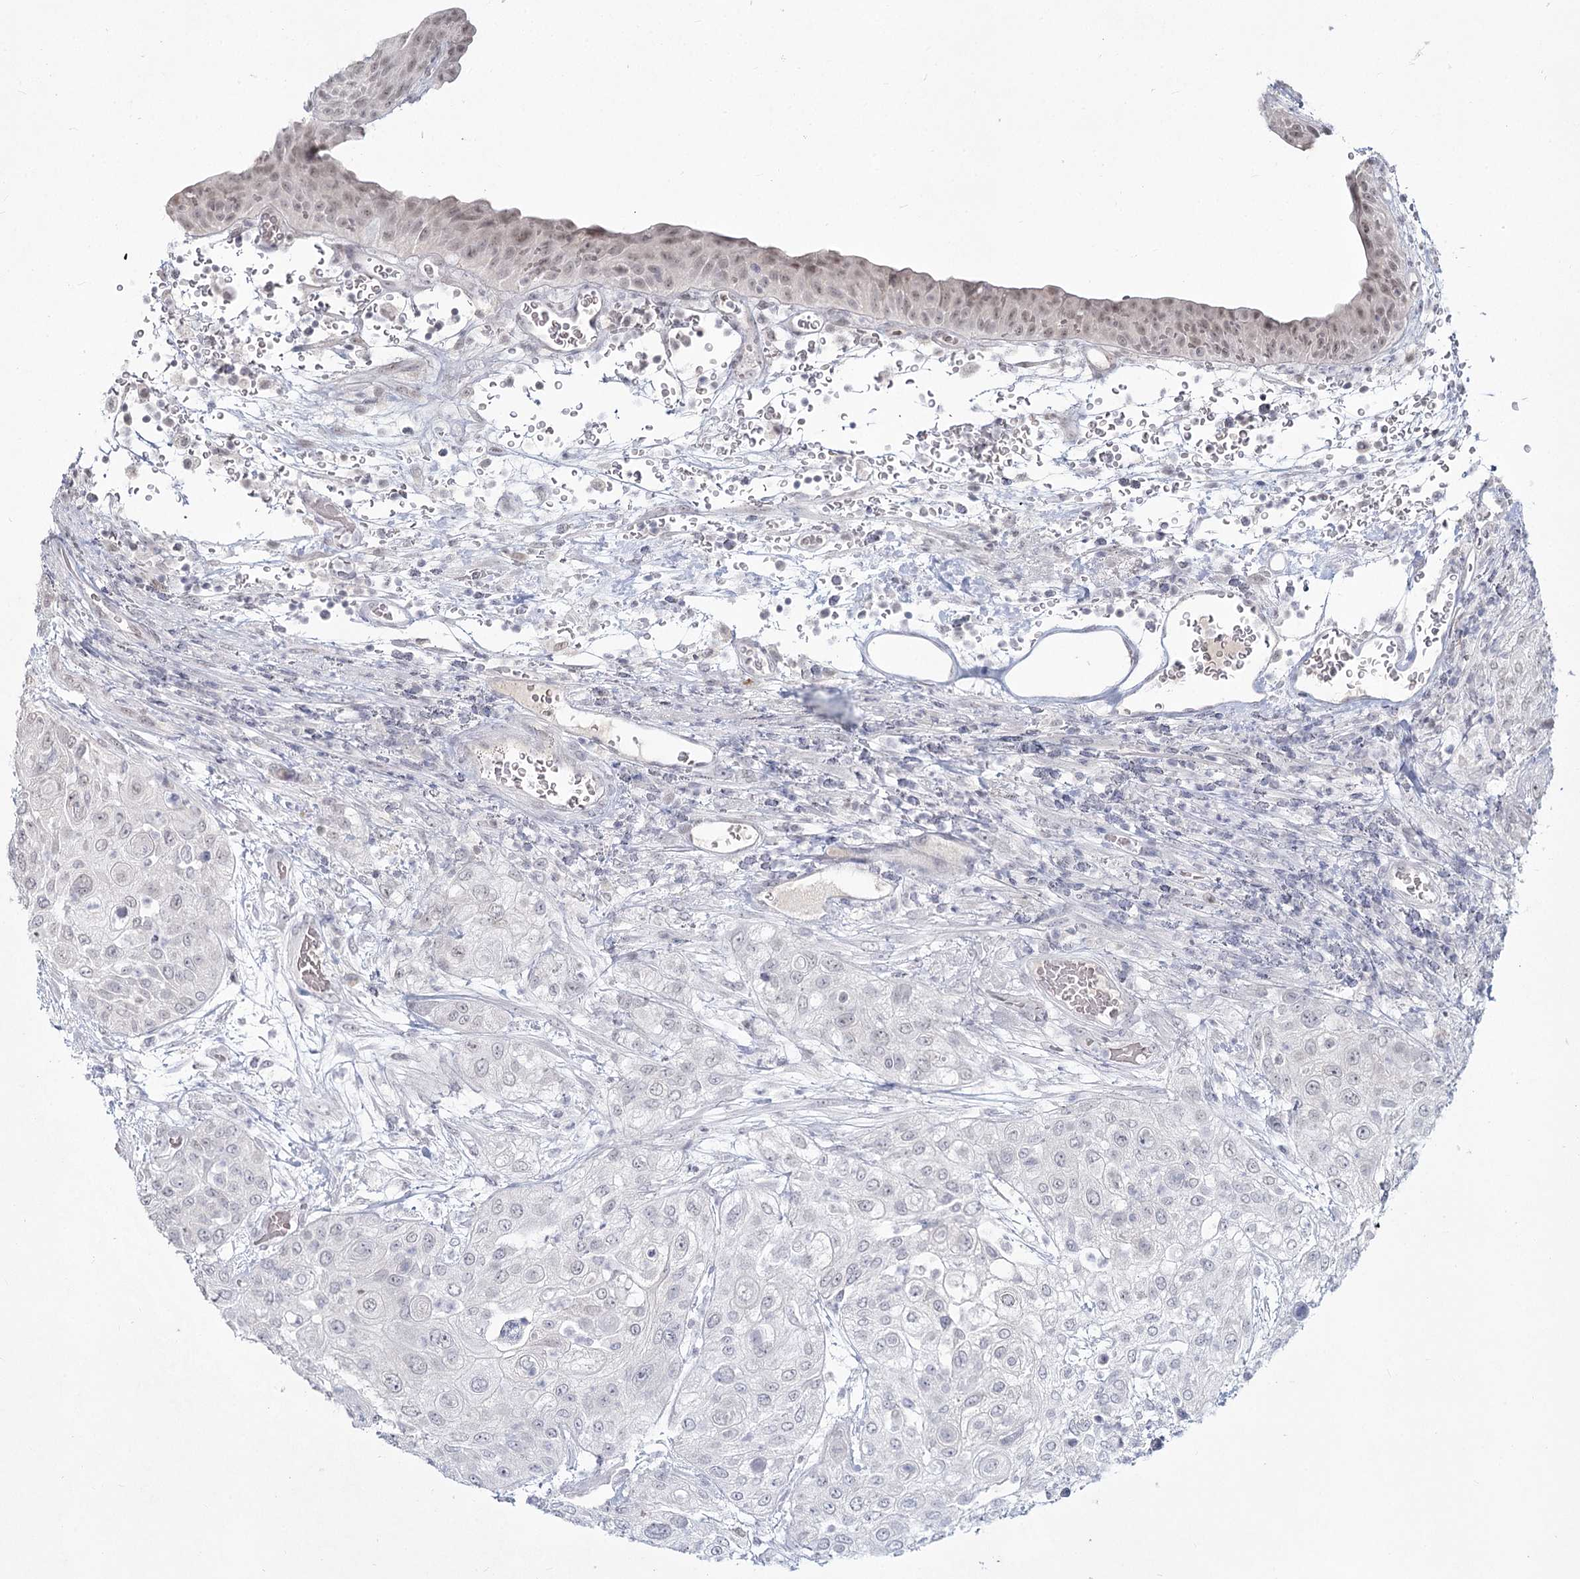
{"staining": {"intensity": "negative", "quantity": "none", "location": "none"}, "tissue": "urothelial cancer", "cell_type": "Tumor cells", "image_type": "cancer", "snomed": [{"axis": "morphology", "description": "Urothelial carcinoma, High grade"}, {"axis": "topography", "description": "Urinary bladder"}], "caption": "Immunohistochemistry histopathology image of neoplastic tissue: human urothelial carcinoma (high-grade) stained with DAB demonstrates no significant protein staining in tumor cells.", "gene": "LY6G5C", "patient": {"sex": "female", "age": 79}}